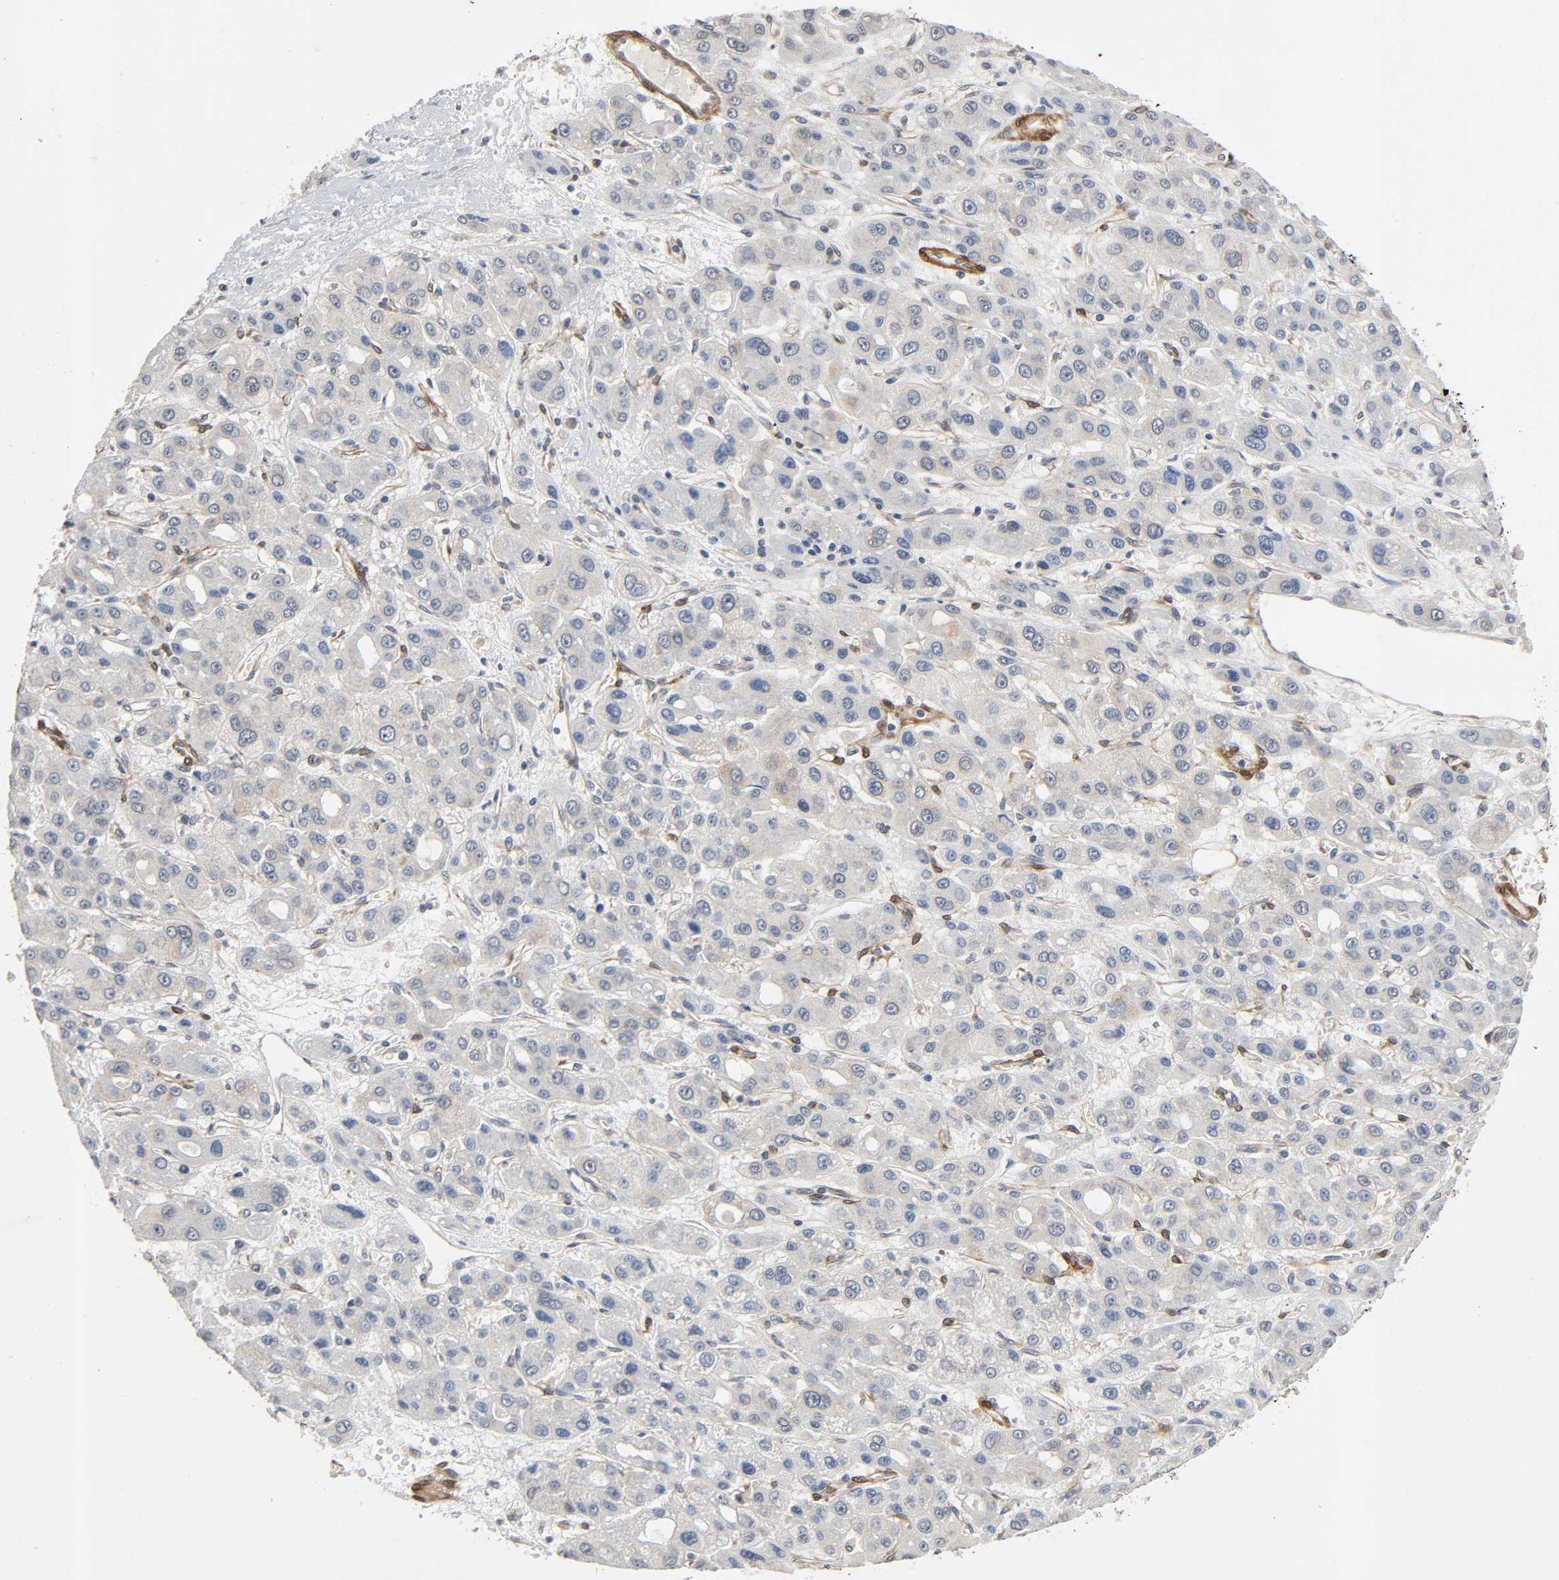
{"staining": {"intensity": "weak", "quantity": "25%-75%", "location": "cytoplasmic/membranous"}, "tissue": "liver cancer", "cell_type": "Tumor cells", "image_type": "cancer", "snomed": [{"axis": "morphology", "description": "Carcinoma, Hepatocellular, NOS"}, {"axis": "topography", "description": "Liver"}], "caption": "Human hepatocellular carcinoma (liver) stained with a protein marker displays weak staining in tumor cells.", "gene": "PTK2", "patient": {"sex": "male", "age": 55}}